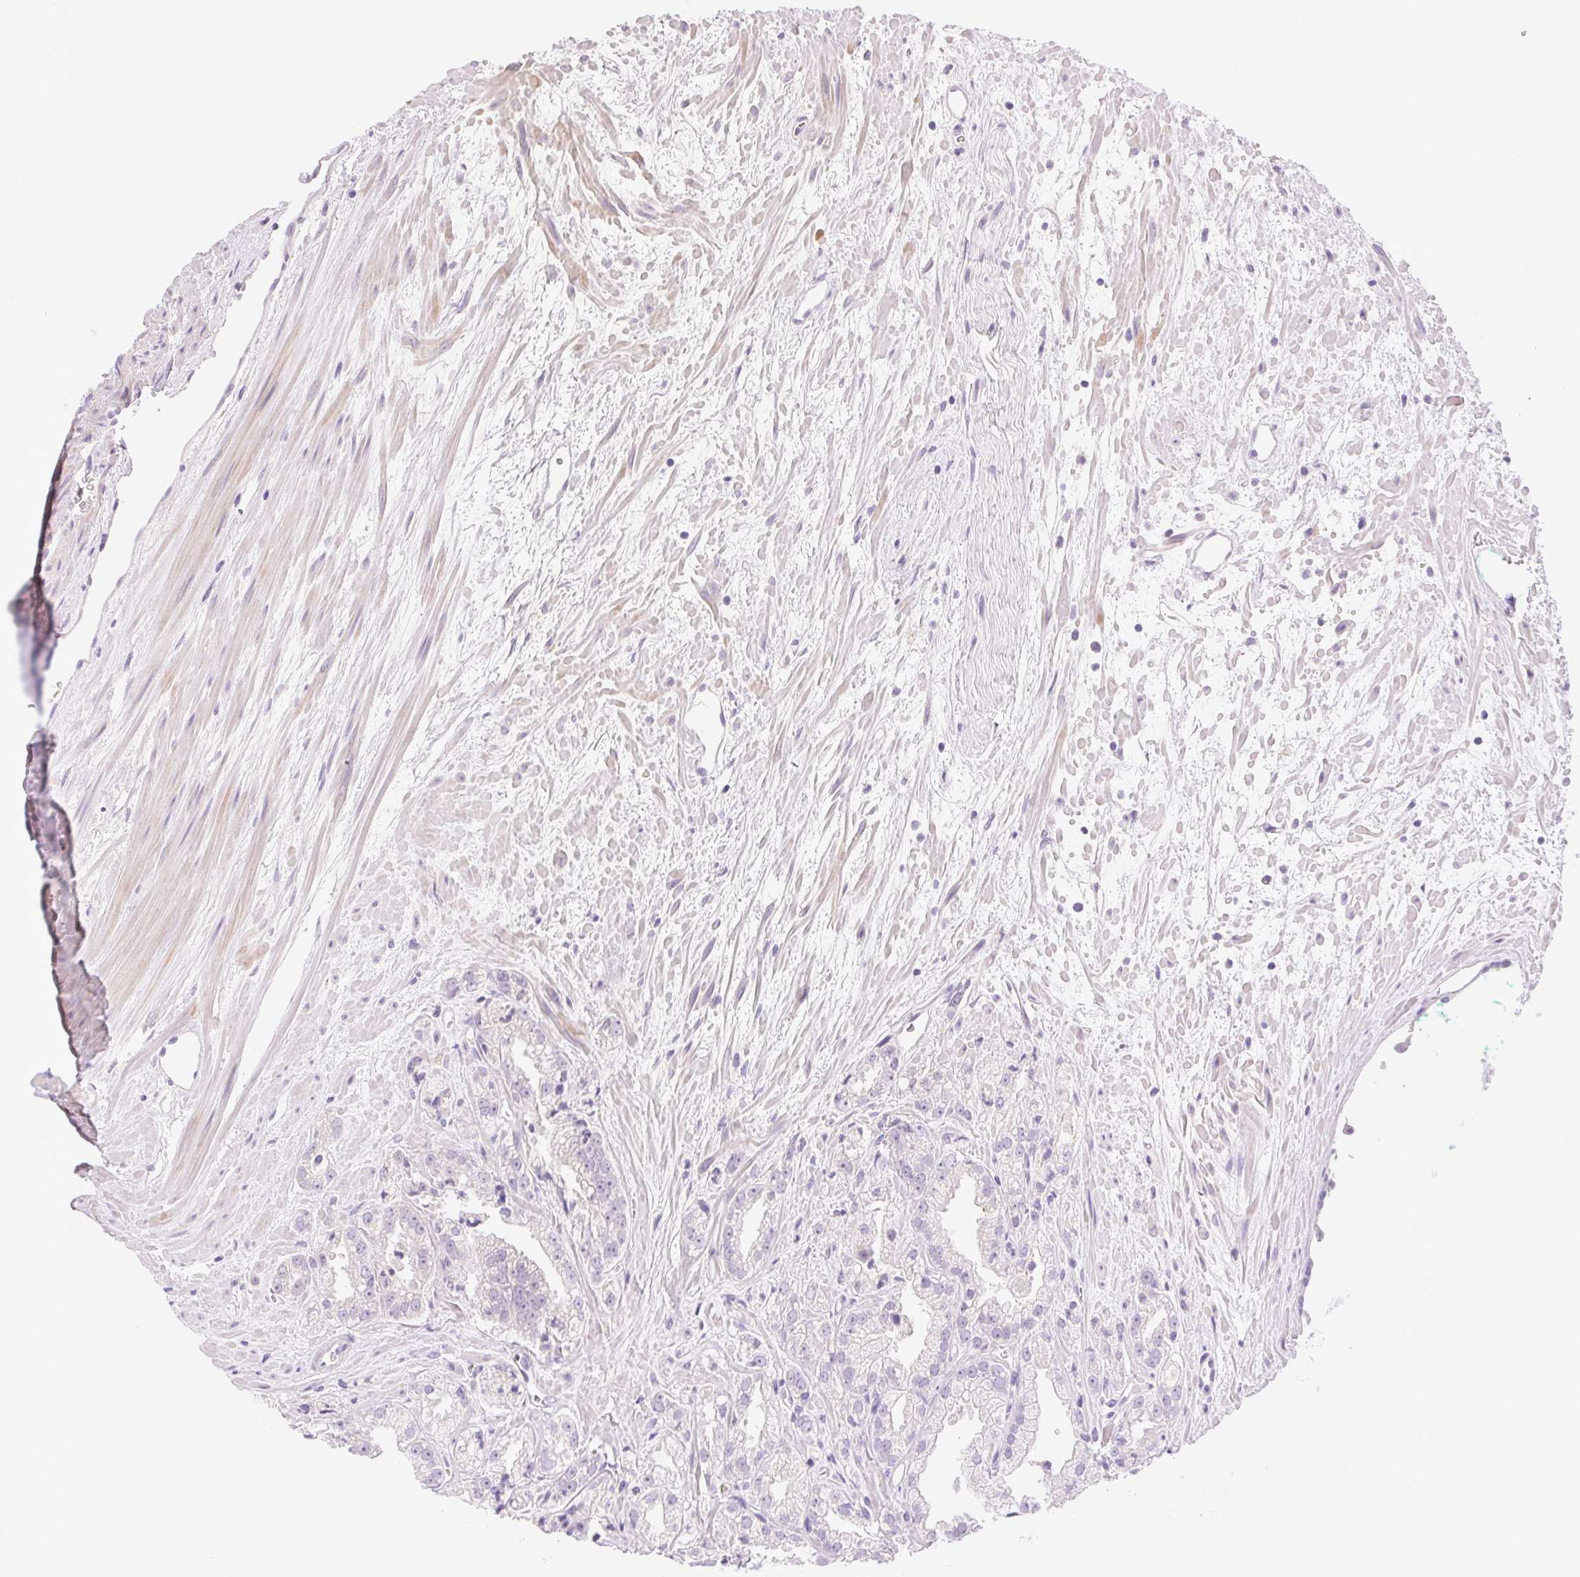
{"staining": {"intensity": "negative", "quantity": "none", "location": "none"}, "tissue": "prostate cancer", "cell_type": "Tumor cells", "image_type": "cancer", "snomed": [{"axis": "morphology", "description": "Adenocarcinoma, High grade"}, {"axis": "topography", "description": "Prostate"}], "caption": "IHC of human adenocarcinoma (high-grade) (prostate) demonstrates no staining in tumor cells.", "gene": "EMX2", "patient": {"sex": "male", "age": 68}}